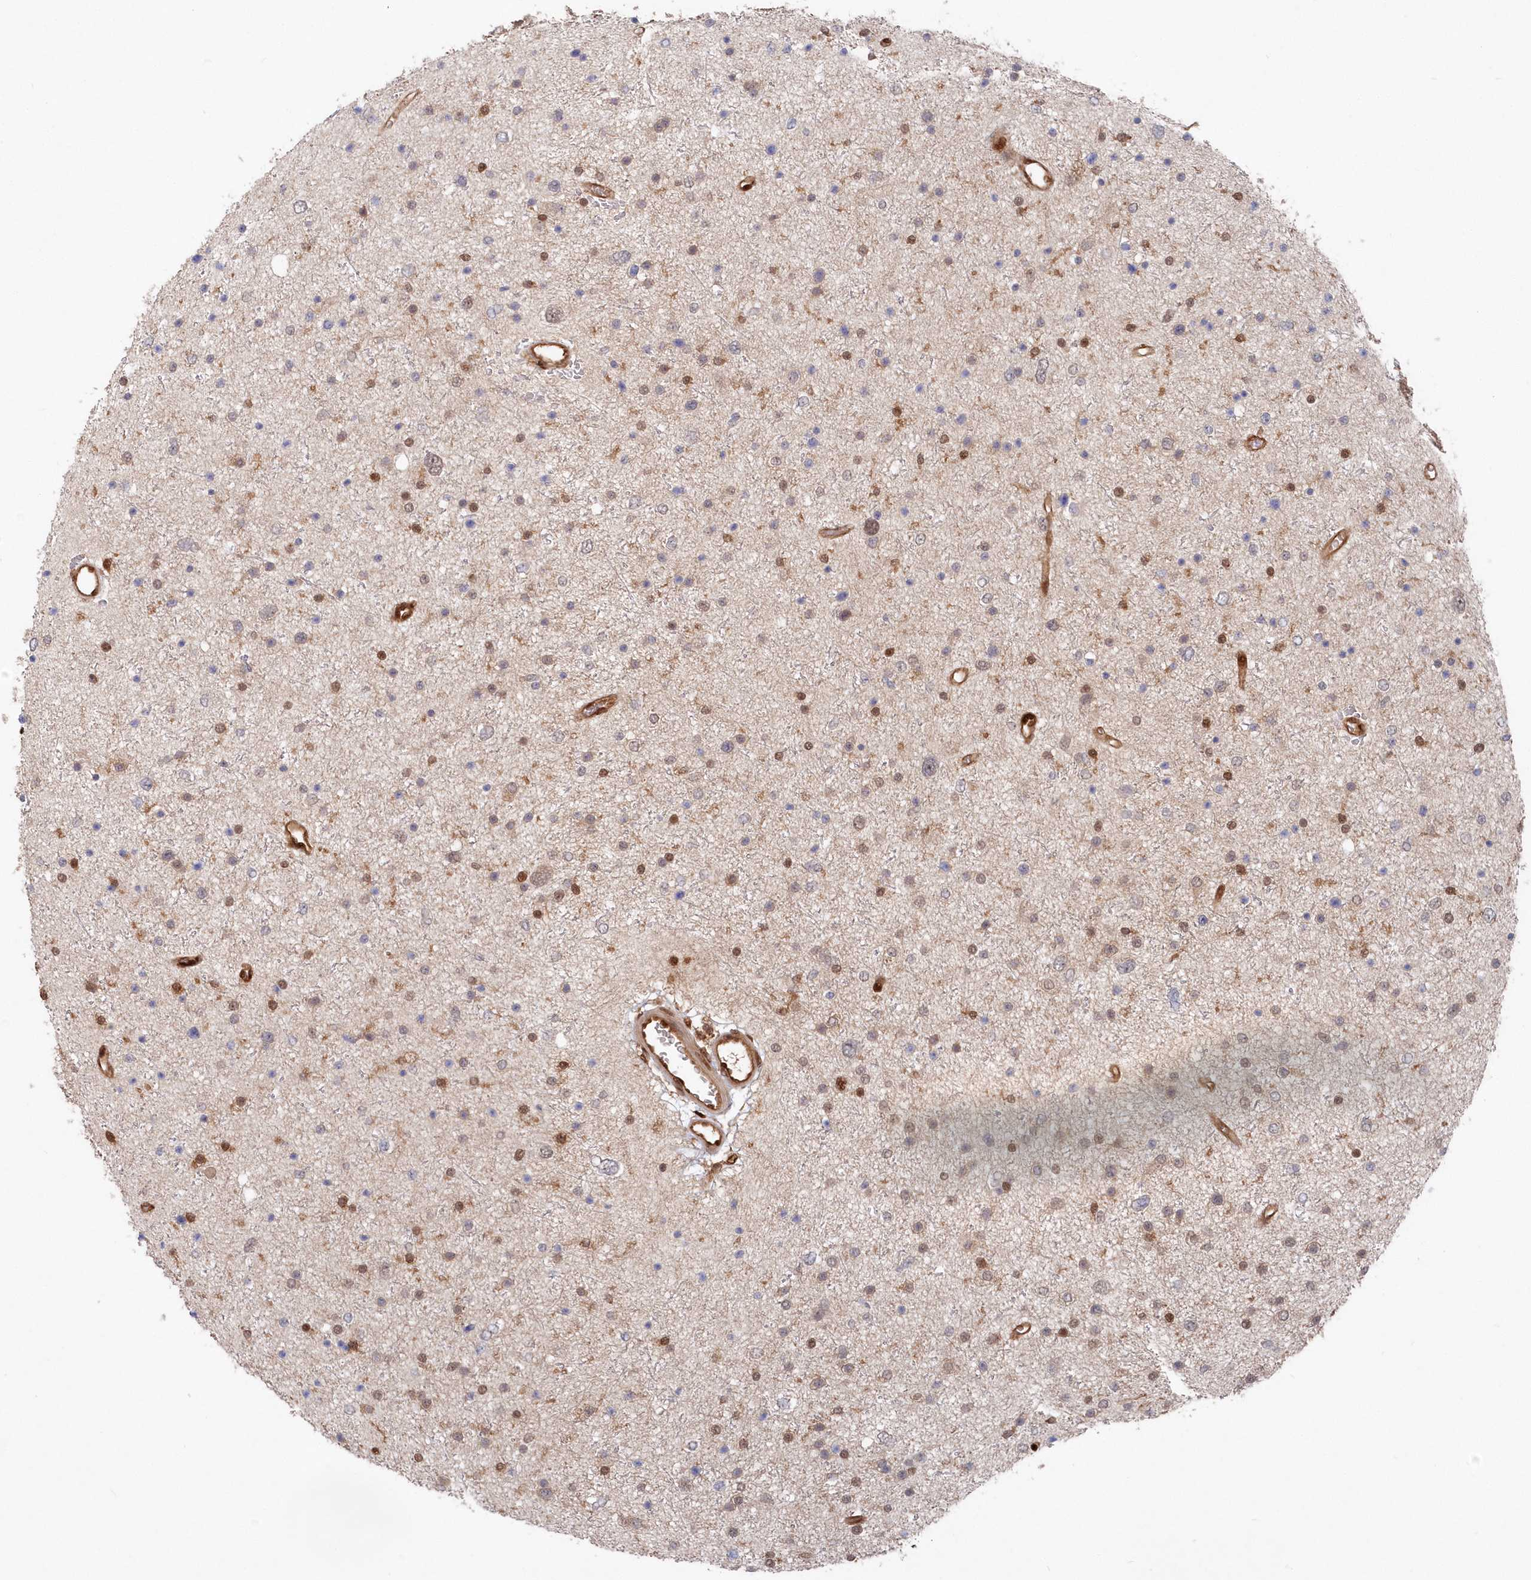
{"staining": {"intensity": "moderate", "quantity": "<25%", "location": "cytoplasmic/membranous,nuclear"}, "tissue": "glioma", "cell_type": "Tumor cells", "image_type": "cancer", "snomed": [{"axis": "morphology", "description": "Glioma, malignant, Low grade"}, {"axis": "topography", "description": "Brain"}], "caption": "Immunohistochemistry staining of malignant low-grade glioma, which exhibits low levels of moderate cytoplasmic/membranous and nuclear expression in approximately <25% of tumor cells indicating moderate cytoplasmic/membranous and nuclear protein staining. The staining was performed using DAB (brown) for protein detection and nuclei were counterstained in hematoxylin (blue).", "gene": "ABHD14B", "patient": {"sex": "female", "age": 37}}